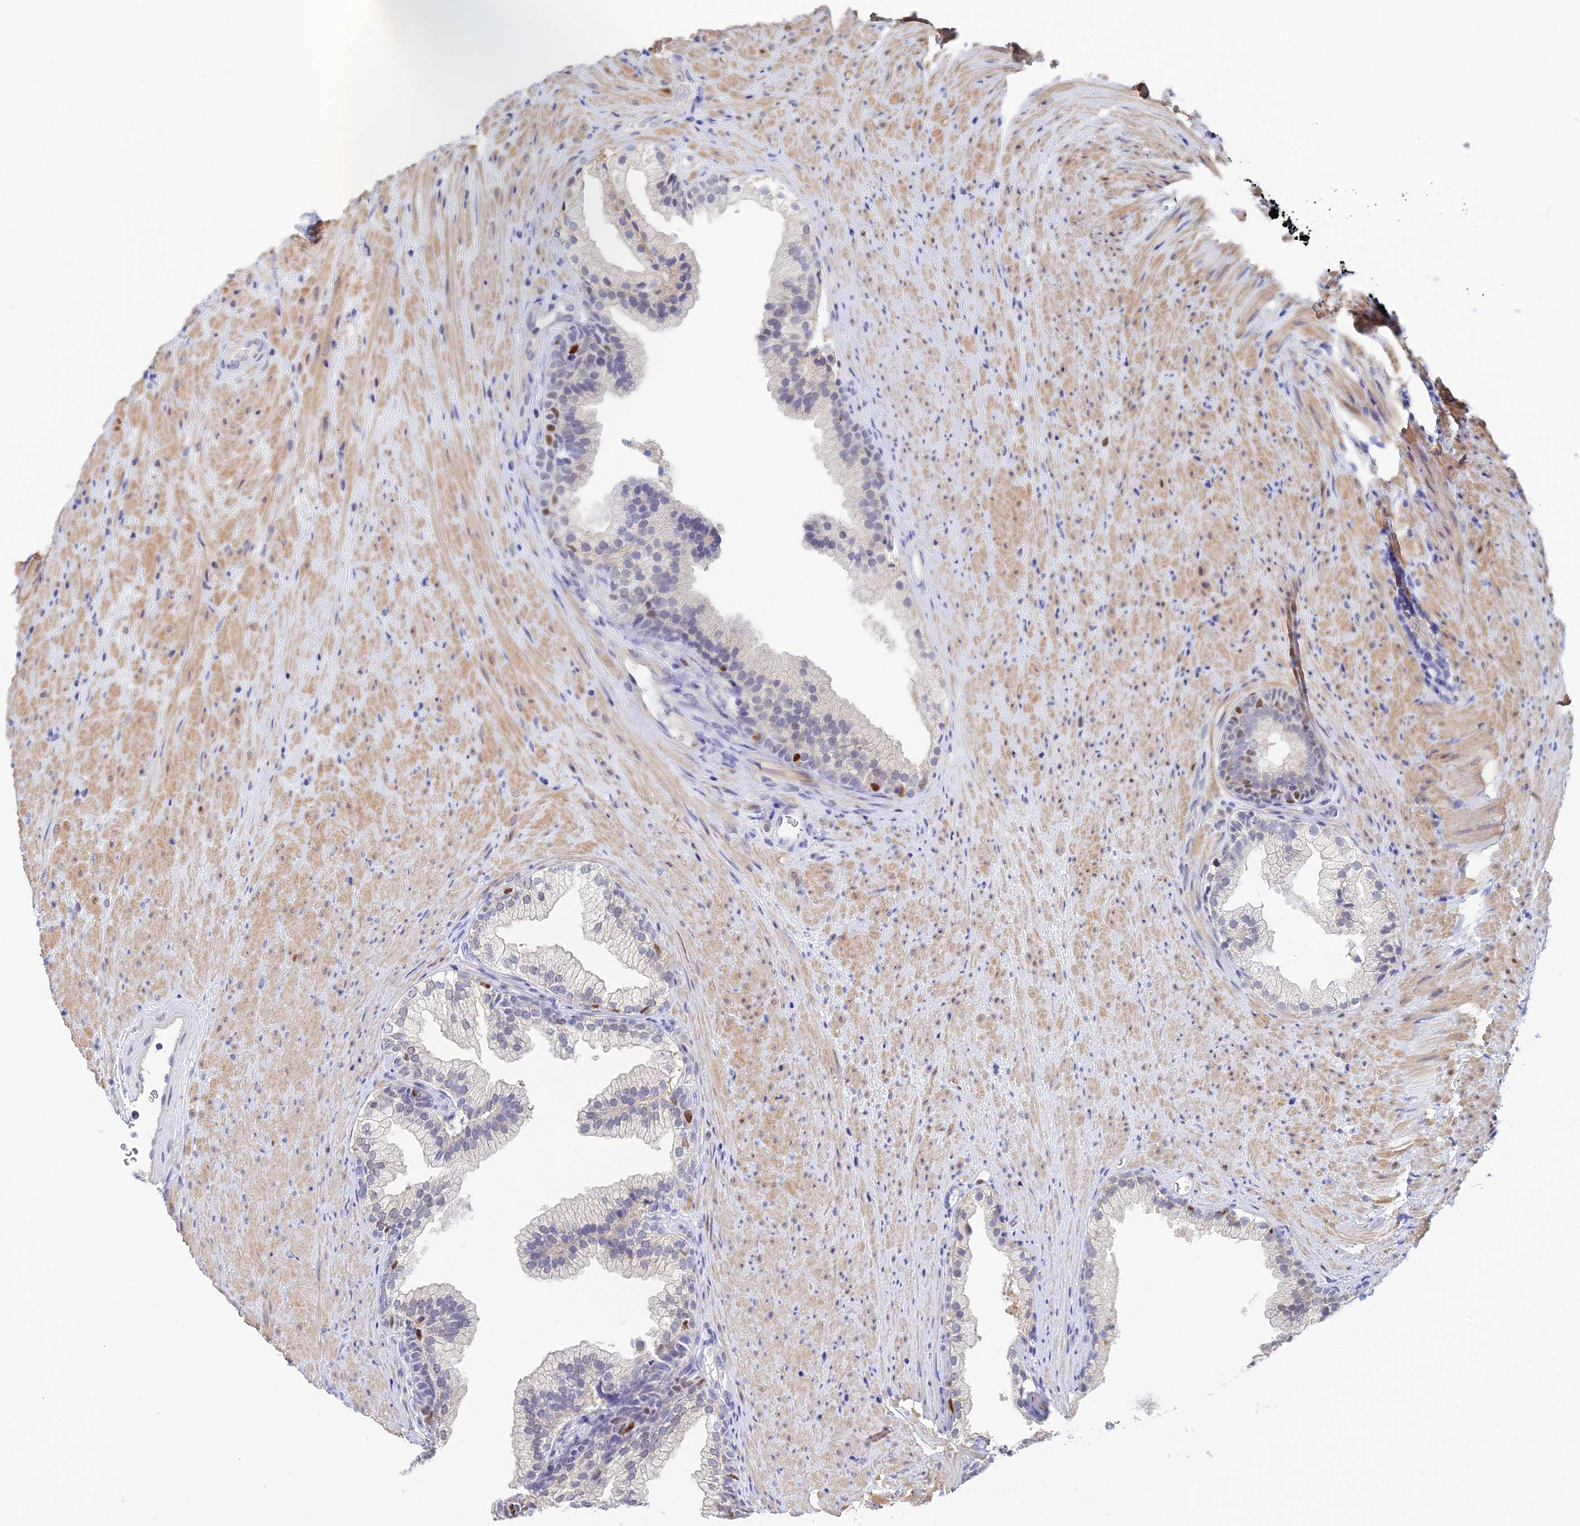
{"staining": {"intensity": "moderate", "quantity": "<25%", "location": "nuclear"}, "tissue": "prostate", "cell_type": "Glandular cells", "image_type": "normal", "snomed": [{"axis": "morphology", "description": "Normal tissue, NOS"}, {"axis": "topography", "description": "Prostate"}], "caption": "Immunohistochemistry (IHC) of unremarkable prostate exhibits low levels of moderate nuclear staining in about <25% of glandular cells.", "gene": "MCM2", "patient": {"sex": "male", "age": 76}}